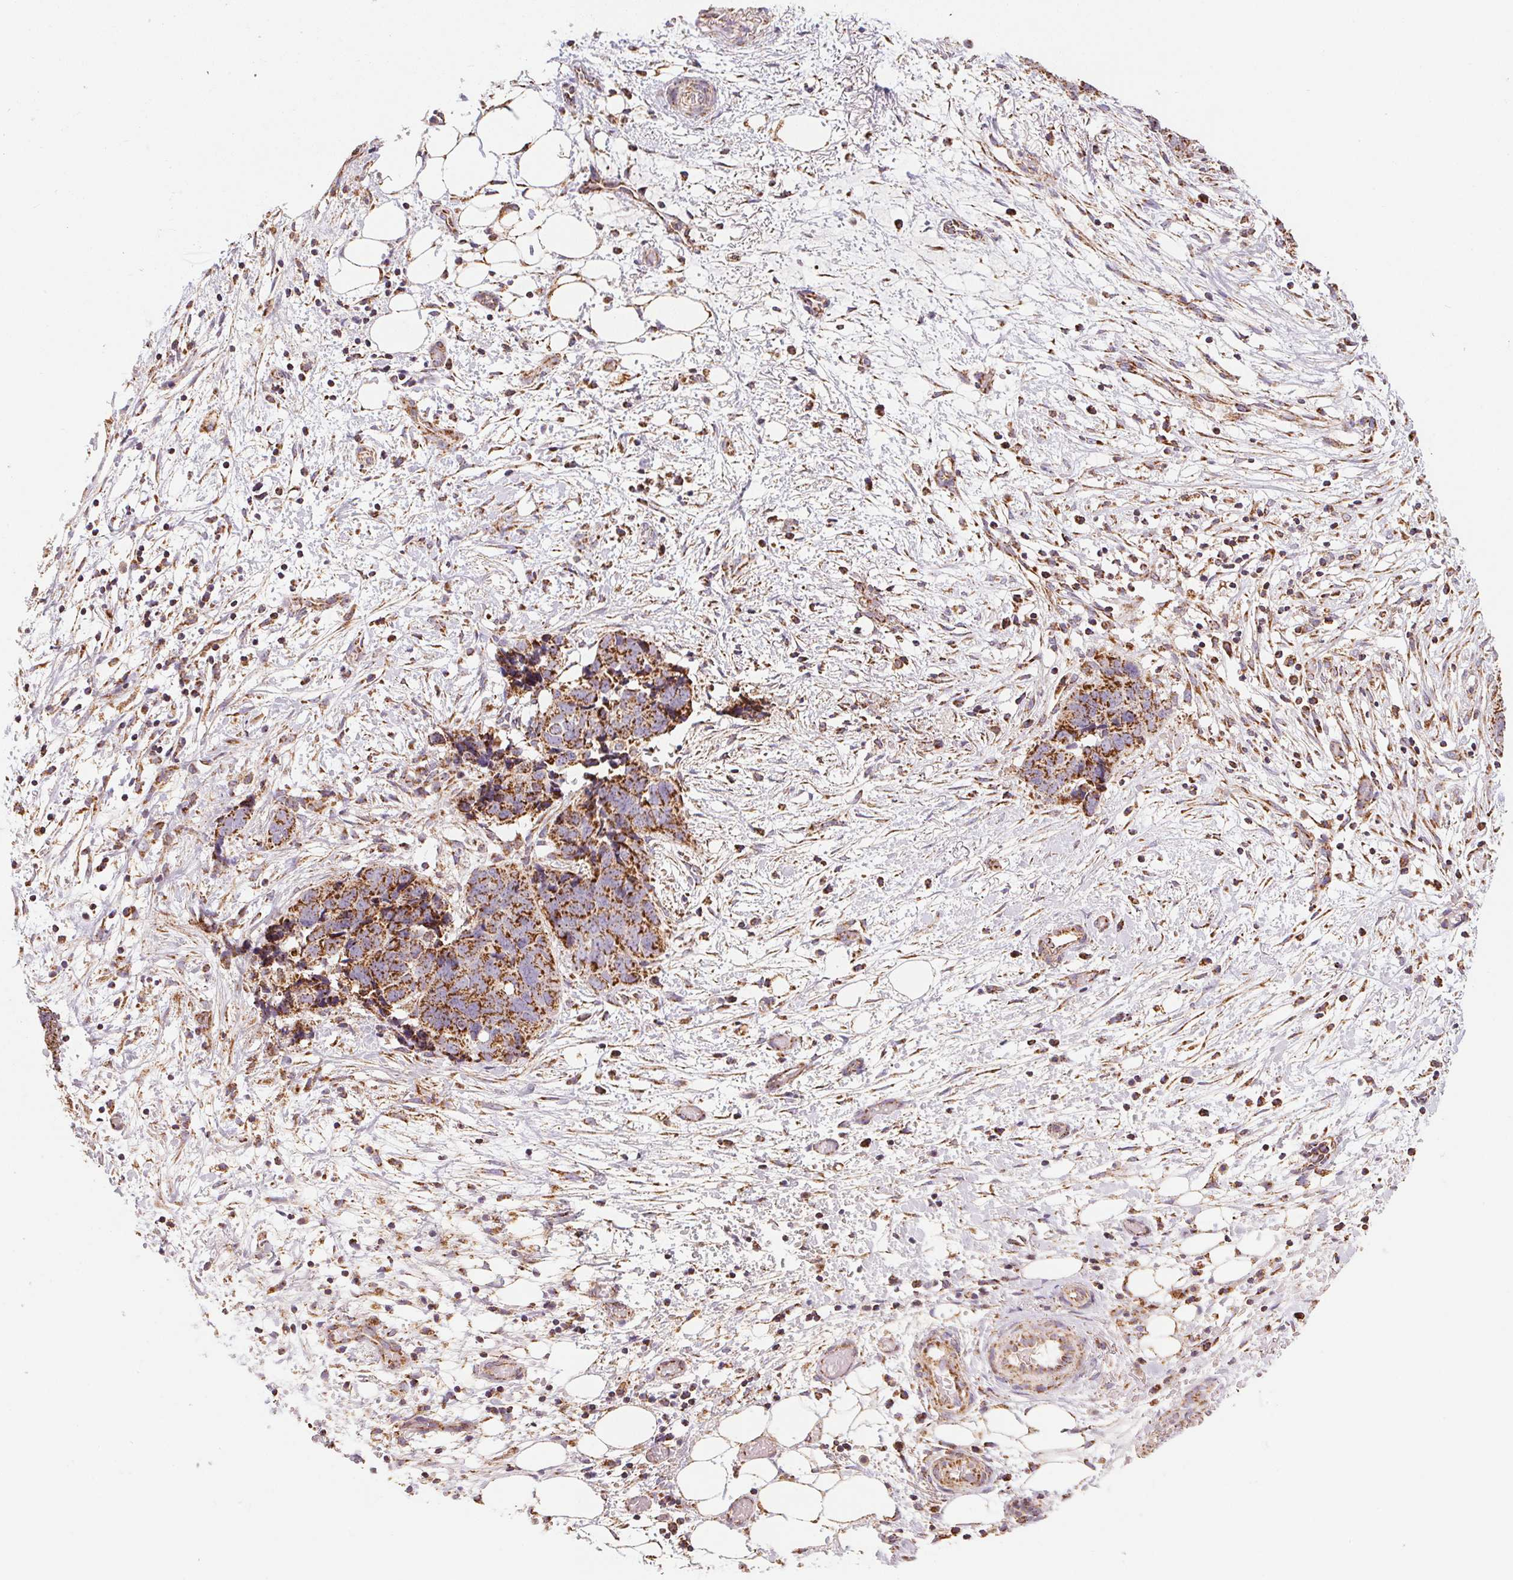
{"staining": {"intensity": "strong", "quantity": ">75%", "location": "cytoplasmic/membranous"}, "tissue": "ovarian cancer", "cell_type": "Tumor cells", "image_type": "cancer", "snomed": [{"axis": "morphology", "description": "Cystadenocarcinoma, serous, NOS"}, {"axis": "topography", "description": "Ovary"}], "caption": "Immunohistochemistry photomicrograph of human serous cystadenocarcinoma (ovarian) stained for a protein (brown), which exhibits high levels of strong cytoplasmic/membranous positivity in approximately >75% of tumor cells.", "gene": "NDUFS2", "patient": {"sex": "female", "age": 69}}